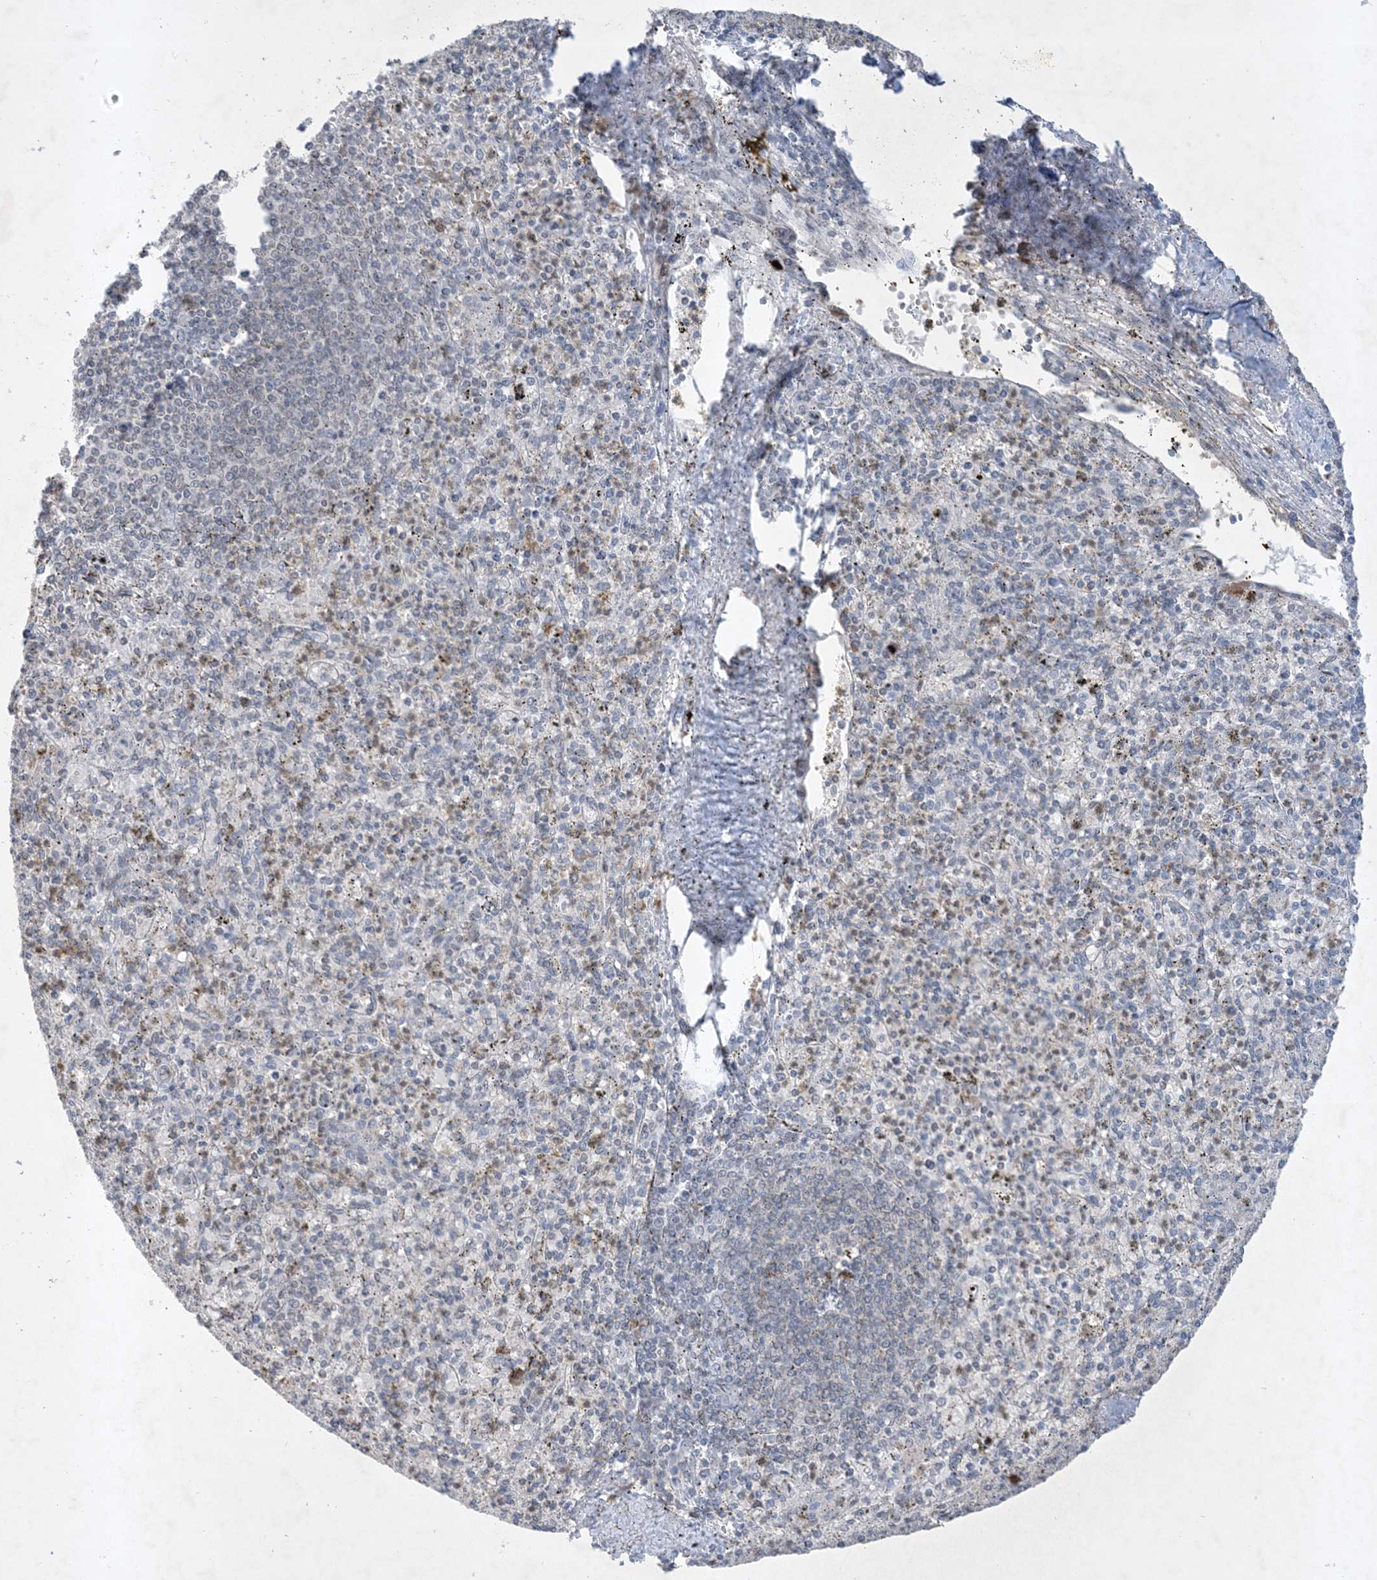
{"staining": {"intensity": "negative", "quantity": "none", "location": "none"}, "tissue": "spleen", "cell_type": "Cells in red pulp", "image_type": "normal", "snomed": [{"axis": "morphology", "description": "Normal tissue, NOS"}, {"axis": "topography", "description": "Spleen"}], "caption": "IHC histopathology image of normal human spleen stained for a protein (brown), which reveals no positivity in cells in red pulp.", "gene": "FNDC1", "patient": {"sex": "male", "age": 72}}